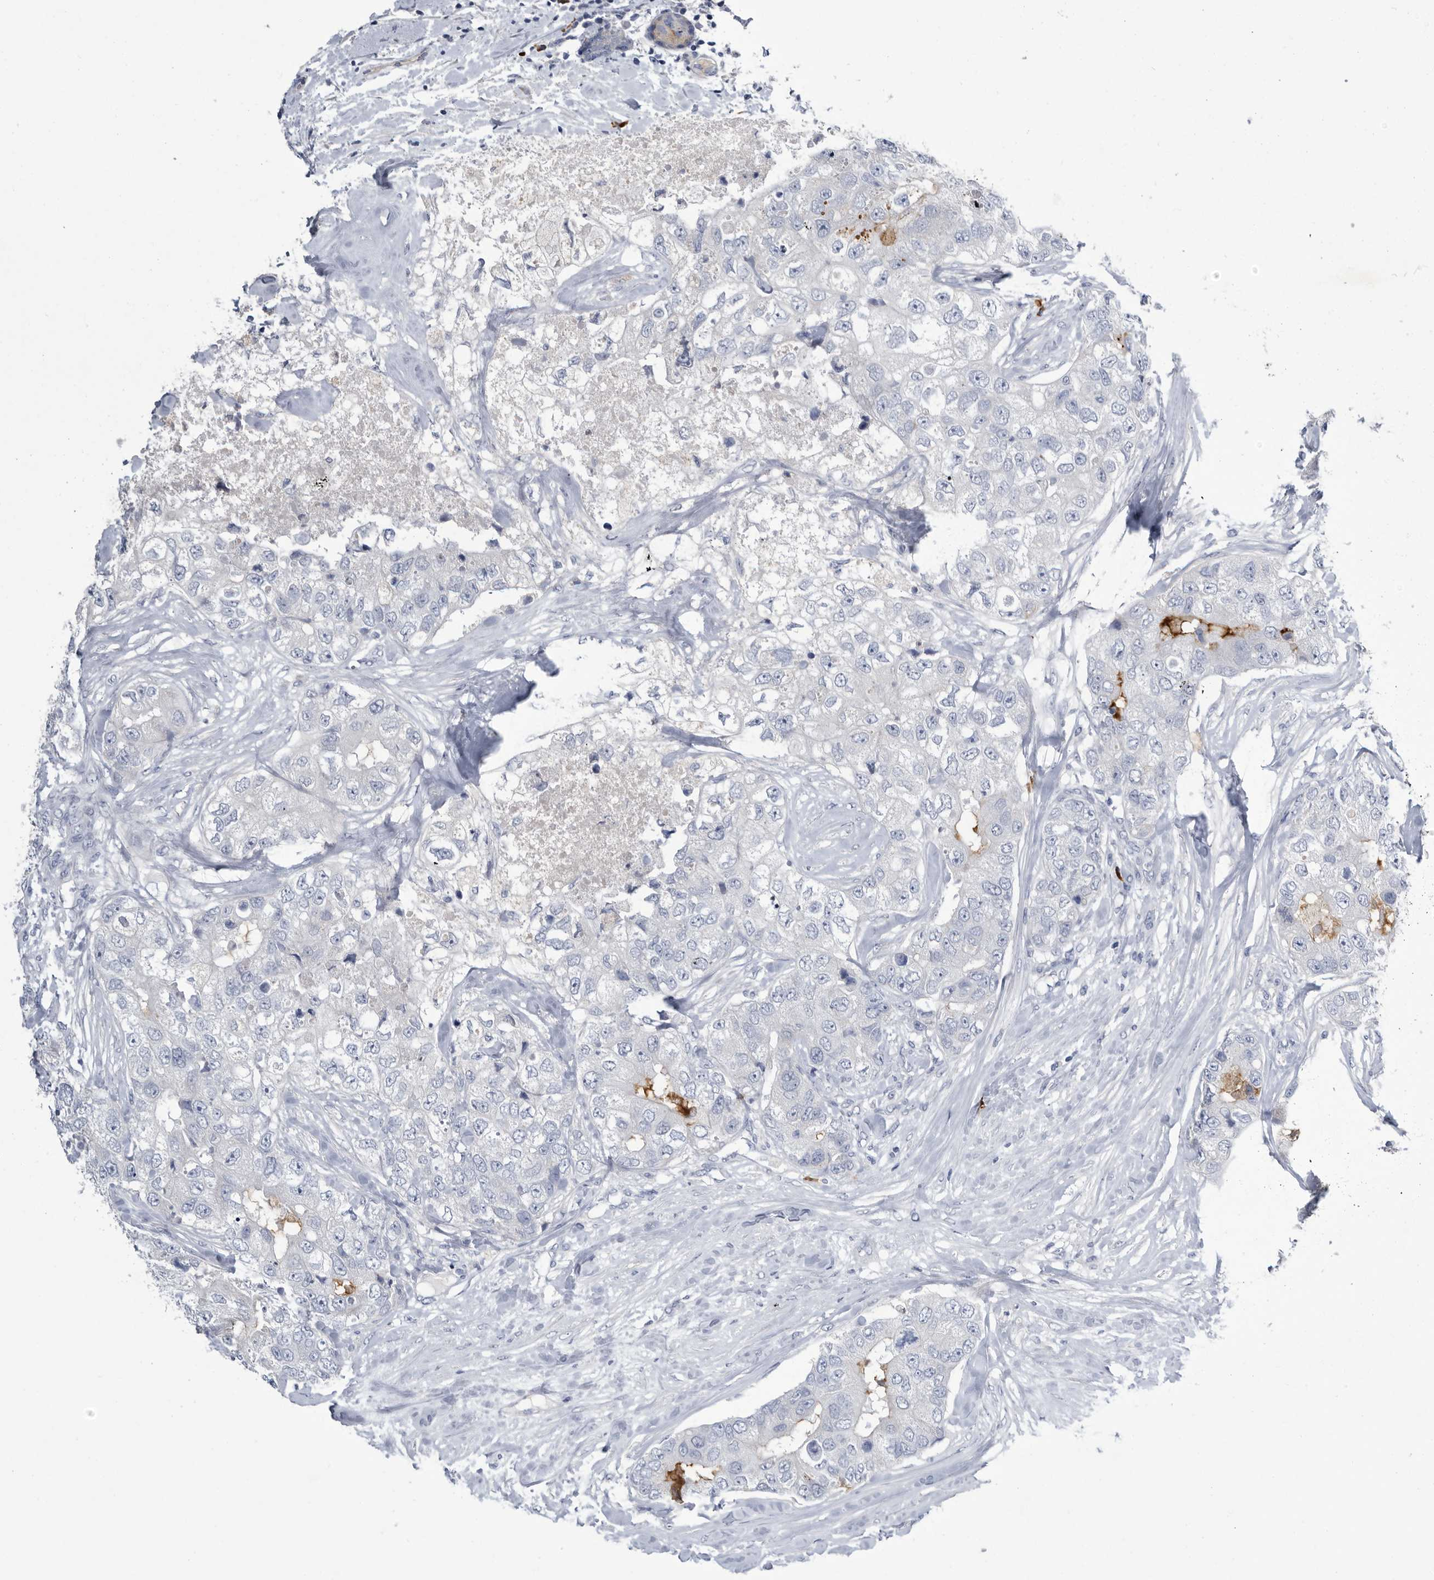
{"staining": {"intensity": "negative", "quantity": "none", "location": "none"}, "tissue": "breast cancer", "cell_type": "Tumor cells", "image_type": "cancer", "snomed": [{"axis": "morphology", "description": "Duct carcinoma"}, {"axis": "topography", "description": "Breast"}], "caption": "This is a image of immunohistochemistry staining of infiltrating ductal carcinoma (breast), which shows no positivity in tumor cells.", "gene": "BTBD6", "patient": {"sex": "female", "age": 62}}